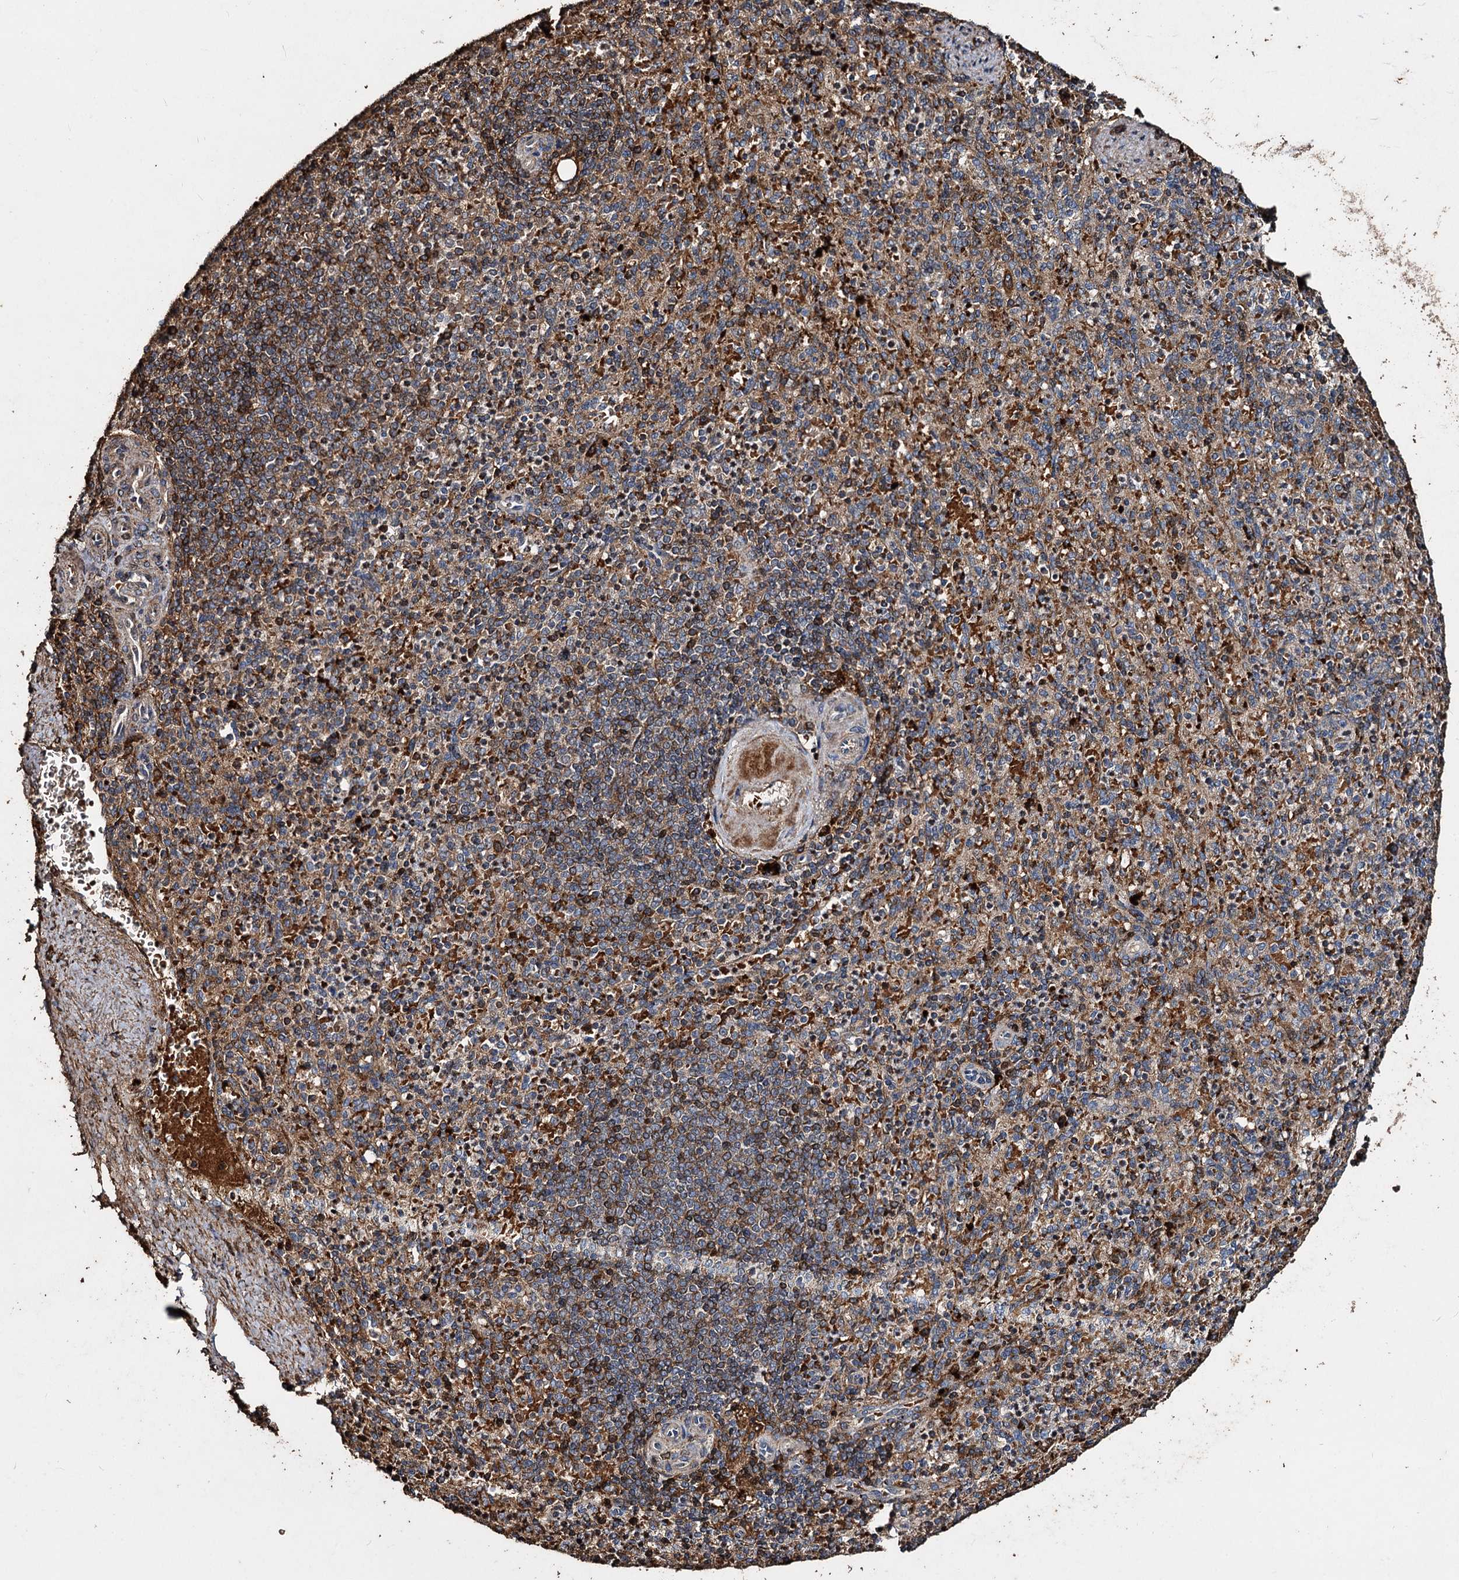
{"staining": {"intensity": "moderate", "quantity": ">75%", "location": "cytoplasmic/membranous"}, "tissue": "spleen", "cell_type": "Cells in red pulp", "image_type": "normal", "snomed": [{"axis": "morphology", "description": "Normal tissue, NOS"}, {"axis": "topography", "description": "Spleen"}], "caption": "Immunohistochemical staining of unremarkable spleen demonstrates >75% levels of moderate cytoplasmic/membranous protein staining in approximately >75% of cells in red pulp.", "gene": "NOTCH2NLA", "patient": {"sex": "female", "age": 74}}